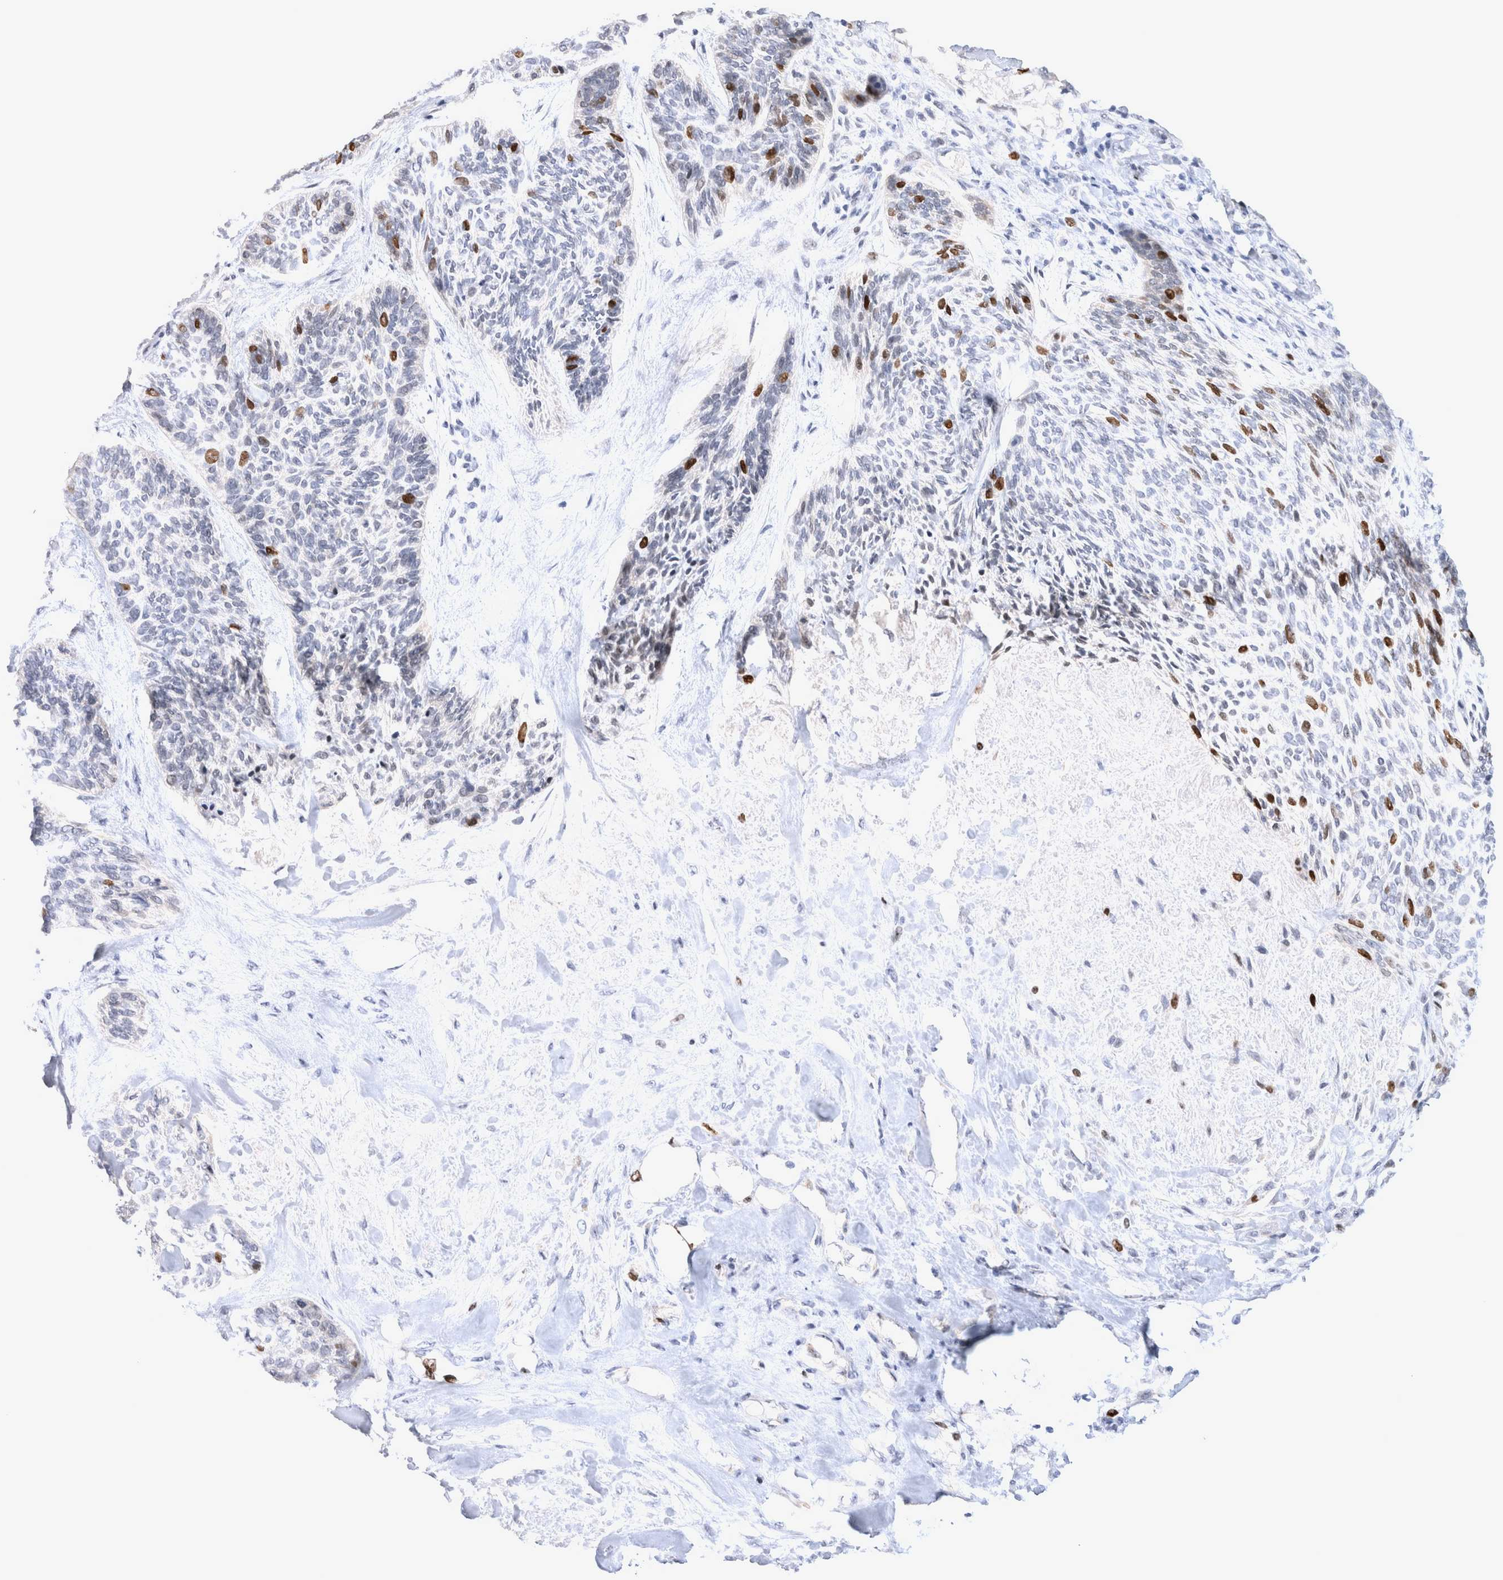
{"staining": {"intensity": "strong", "quantity": "<25%", "location": "nuclear"}, "tissue": "skin cancer", "cell_type": "Tumor cells", "image_type": "cancer", "snomed": [{"axis": "morphology", "description": "Basal cell carcinoma"}, {"axis": "topography", "description": "Skin"}], "caption": "A medium amount of strong nuclear positivity is present in approximately <25% of tumor cells in skin cancer tissue. Using DAB (brown) and hematoxylin (blue) stains, captured at high magnification using brightfield microscopy.", "gene": "KIF18B", "patient": {"sex": "male", "age": 55}}